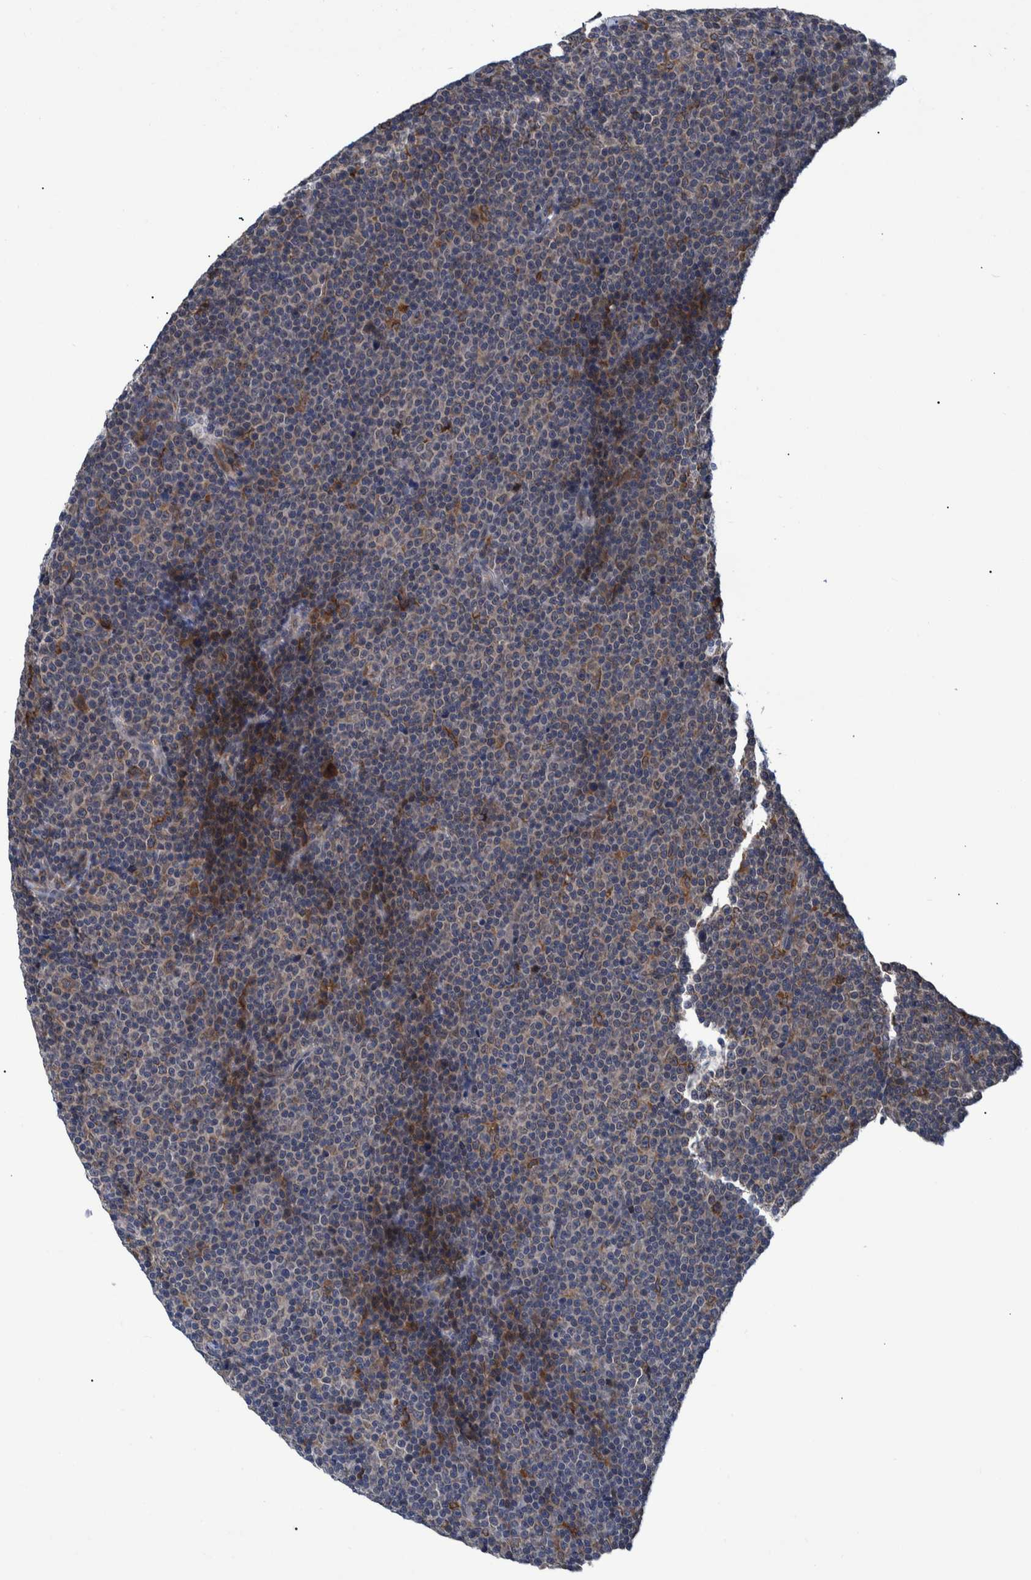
{"staining": {"intensity": "weak", "quantity": "25%-75%", "location": "cytoplasmic/membranous"}, "tissue": "lymphoma", "cell_type": "Tumor cells", "image_type": "cancer", "snomed": [{"axis": "morphology", "description": "Malignant lymphoma, non-Hodgkin's type, Low grade"}, {"axis": "topography", "description": "Lymph node"}], "caption": "This photomicrograph shows IHC staining of lymphoma, with low weak cytoplasmic/membranous expression in approximately 25%-75% of tumor cells.", "gene": "SPAG5", "patient": {"sex": "female", "age": 67}}